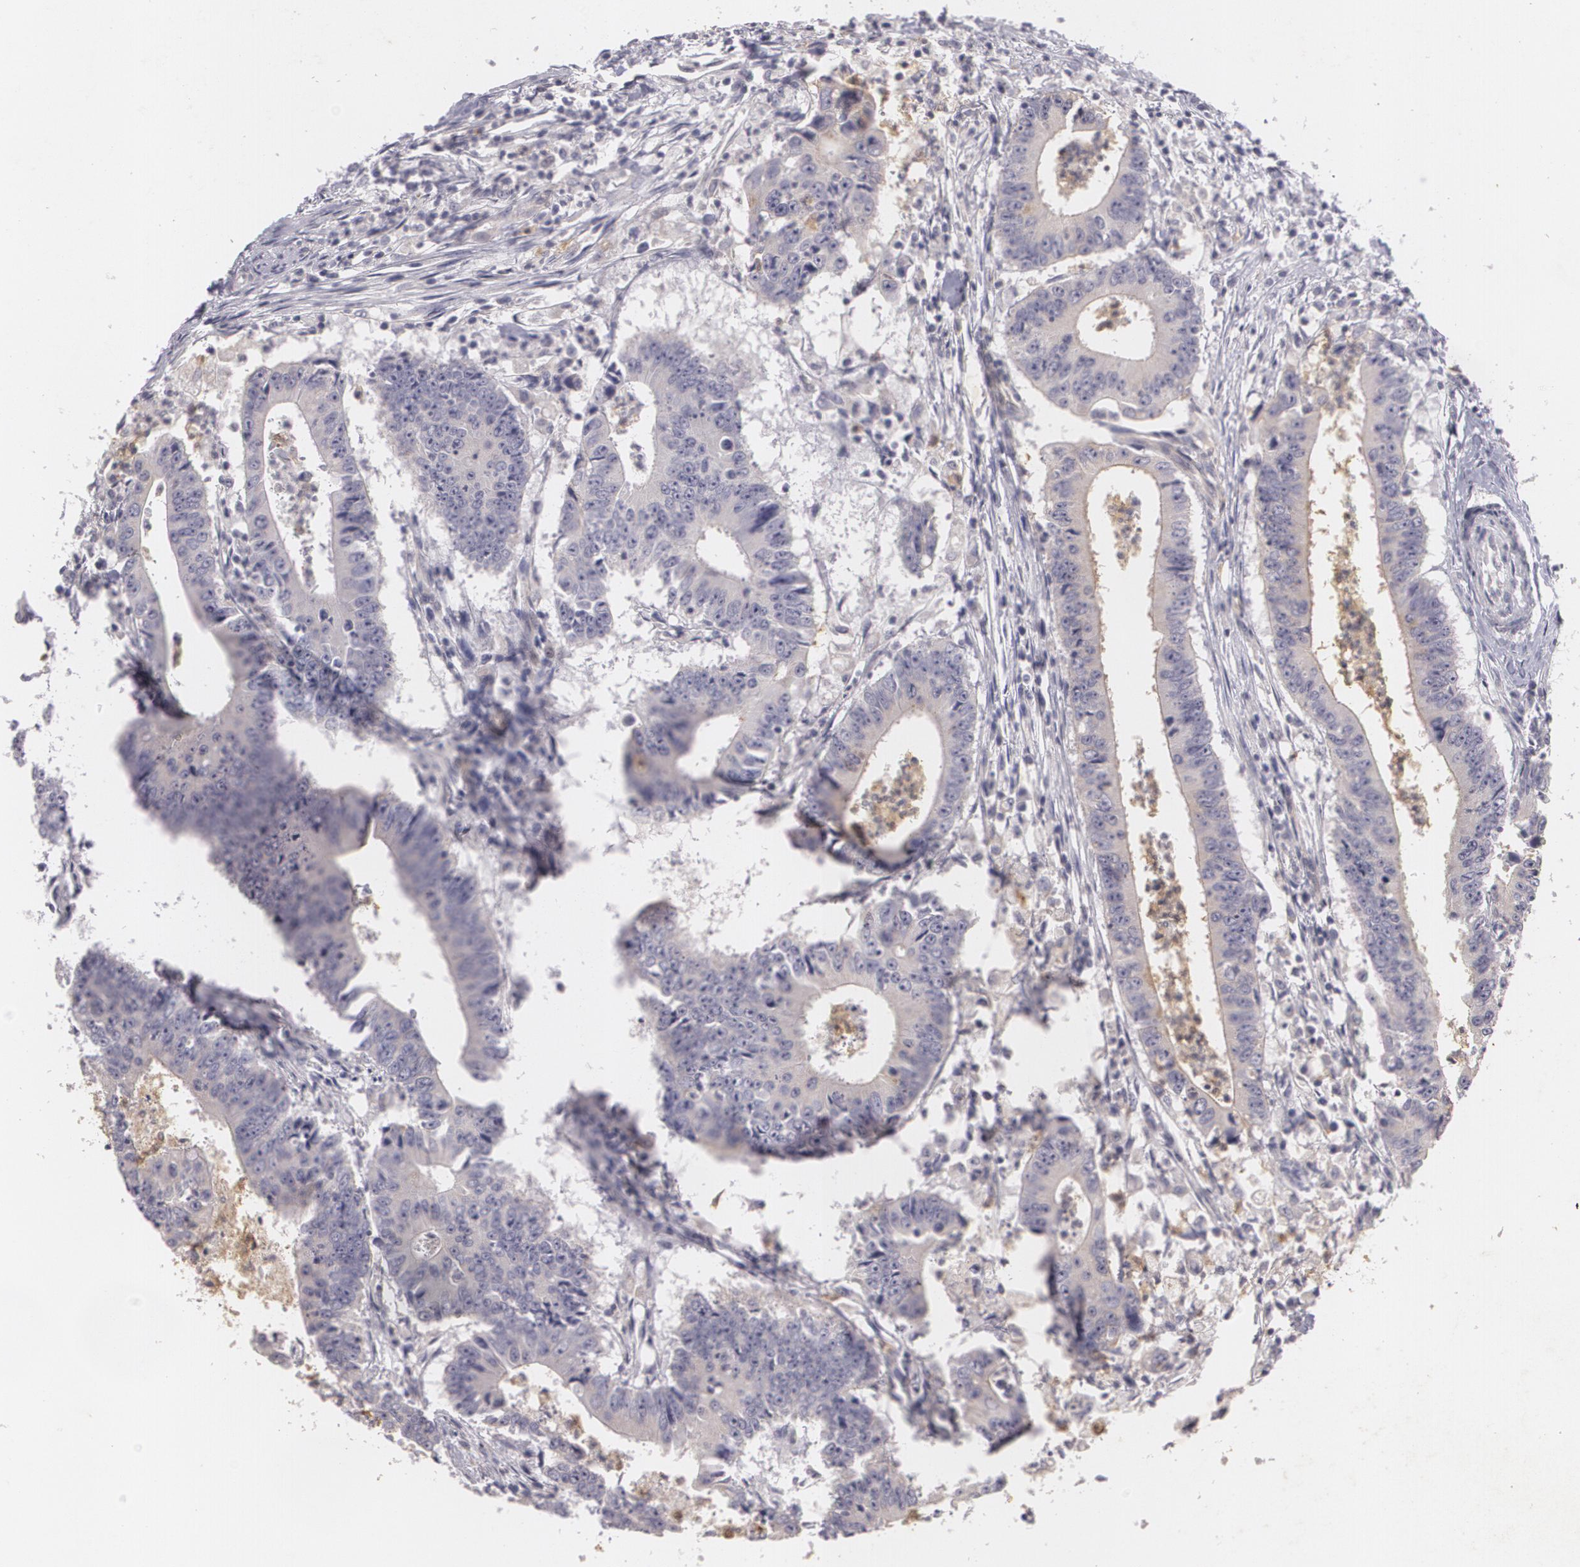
{"staining": {"intensity": "weak", "quantity": "25%-75%", "location": "cytoplasmic/membranous"}, "tissue": "colorectal cancer", "cell_type": "Tumor cells", "image_type": "cancer", "snomed": [{"axis": "morphology", "description": "Adenocarcinoma, NOS"}, {"axis": "topography", "description": "Colon"}], "caption": "Tumor cells demonstrate weak cytoplasmic/membranous staining in approximately 25%-75% of cells in colorectal cancer (adenocarcinoma). (IHC, brightfield microscopy, high magnification).", "gene": "KCNA4", "patient": {"sex": "male", "age": 55}}